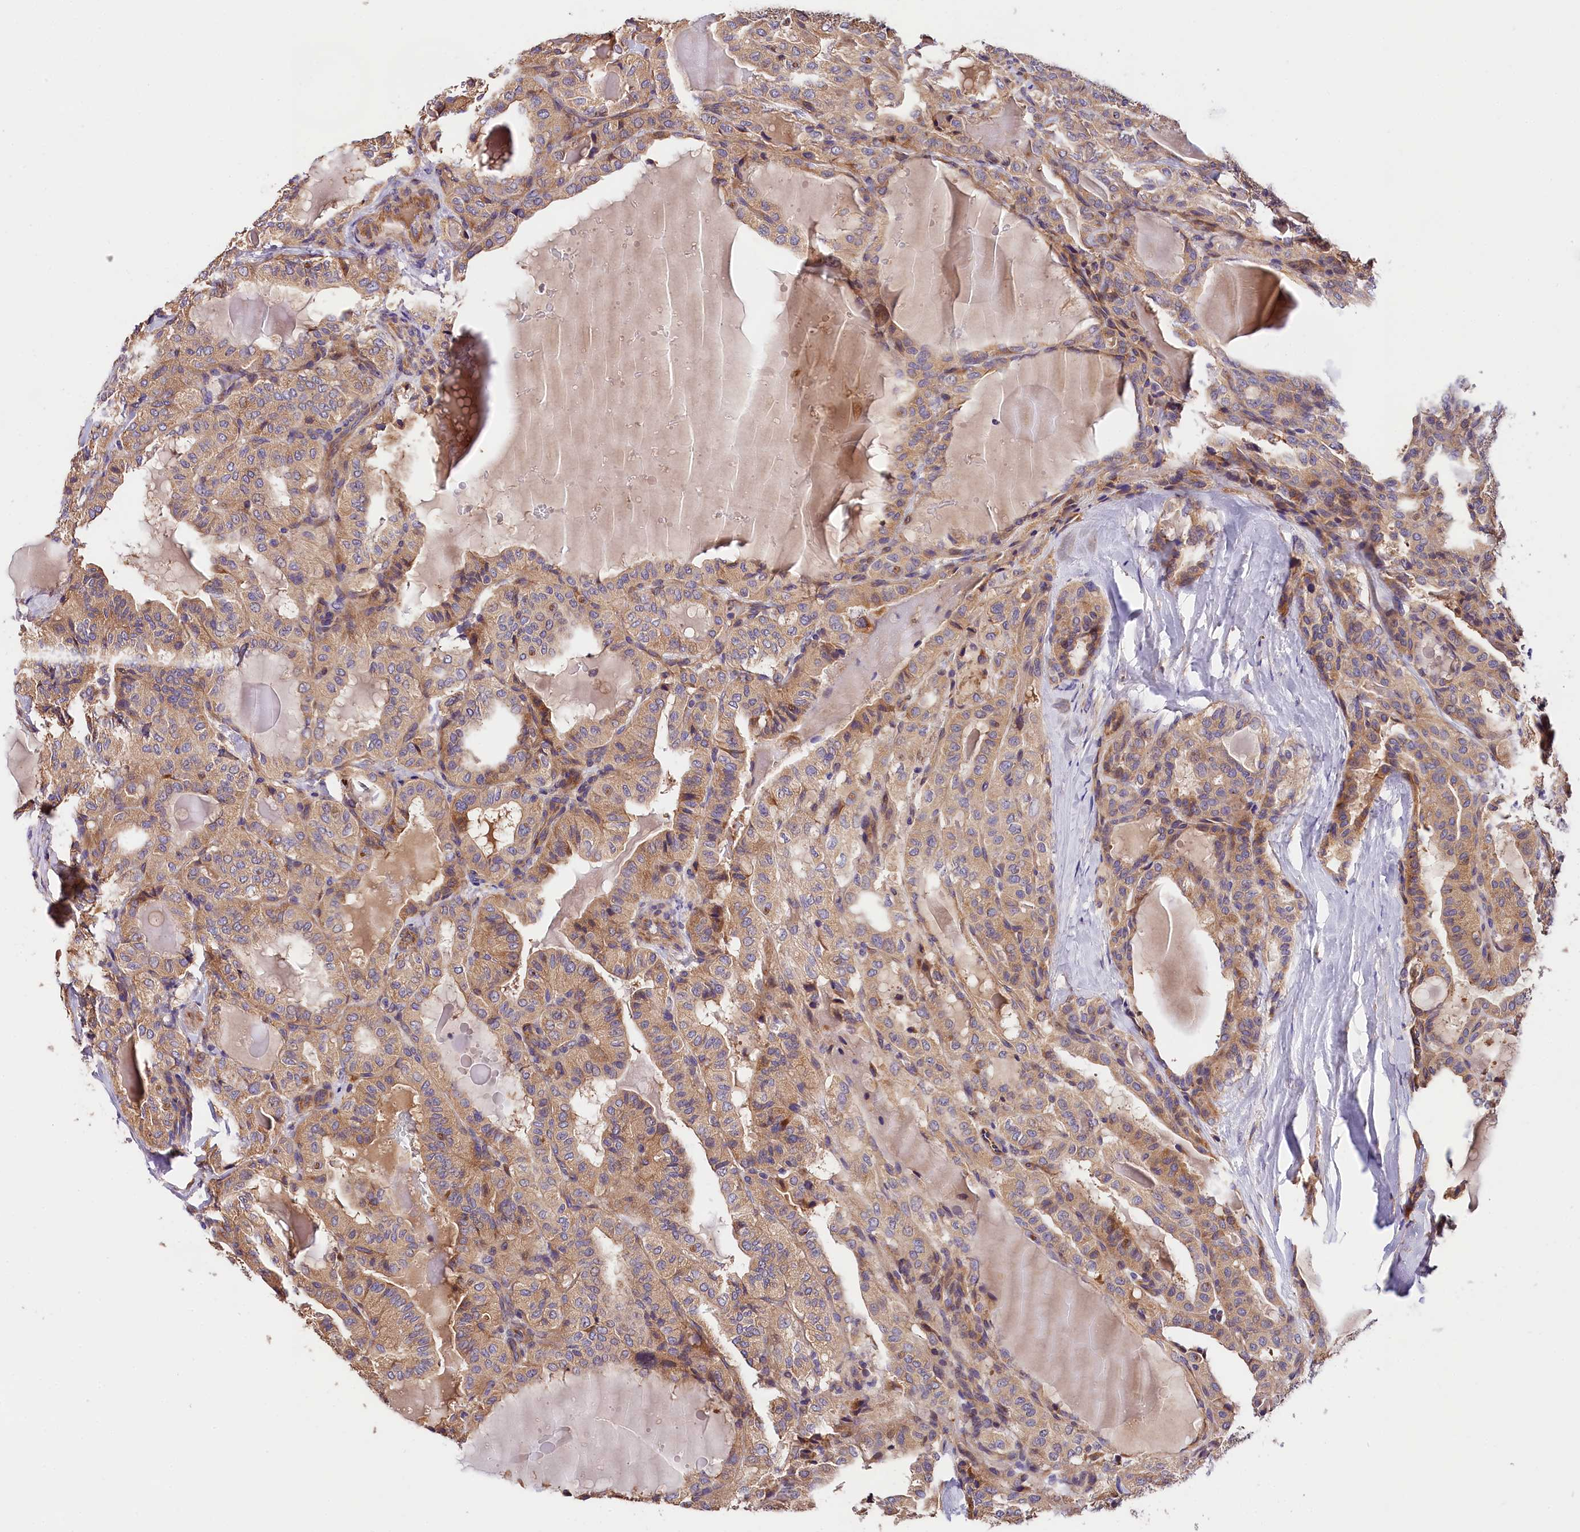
{"staining": {"intensity": "weak", "quantity": "25%-75%", "location": "cytoplasmic/membranous"}, "tissue": "thyroid cancer", "cell_type": "Tumor cells", "image_type": "cancer", "snomed": [{"axis": "morphology", "description": "Papillary adenocarcinoma, NOS"}, {"axis": "topography", "description": "Thyroid gland"}], "caption": "A micrograph of human thyroid cancer stained for a protein shows weak cytoplasmic/membranous brown staining in tumor cells.", "gene": "SPG11", "patient": {"sex": "male", "age": 77}}